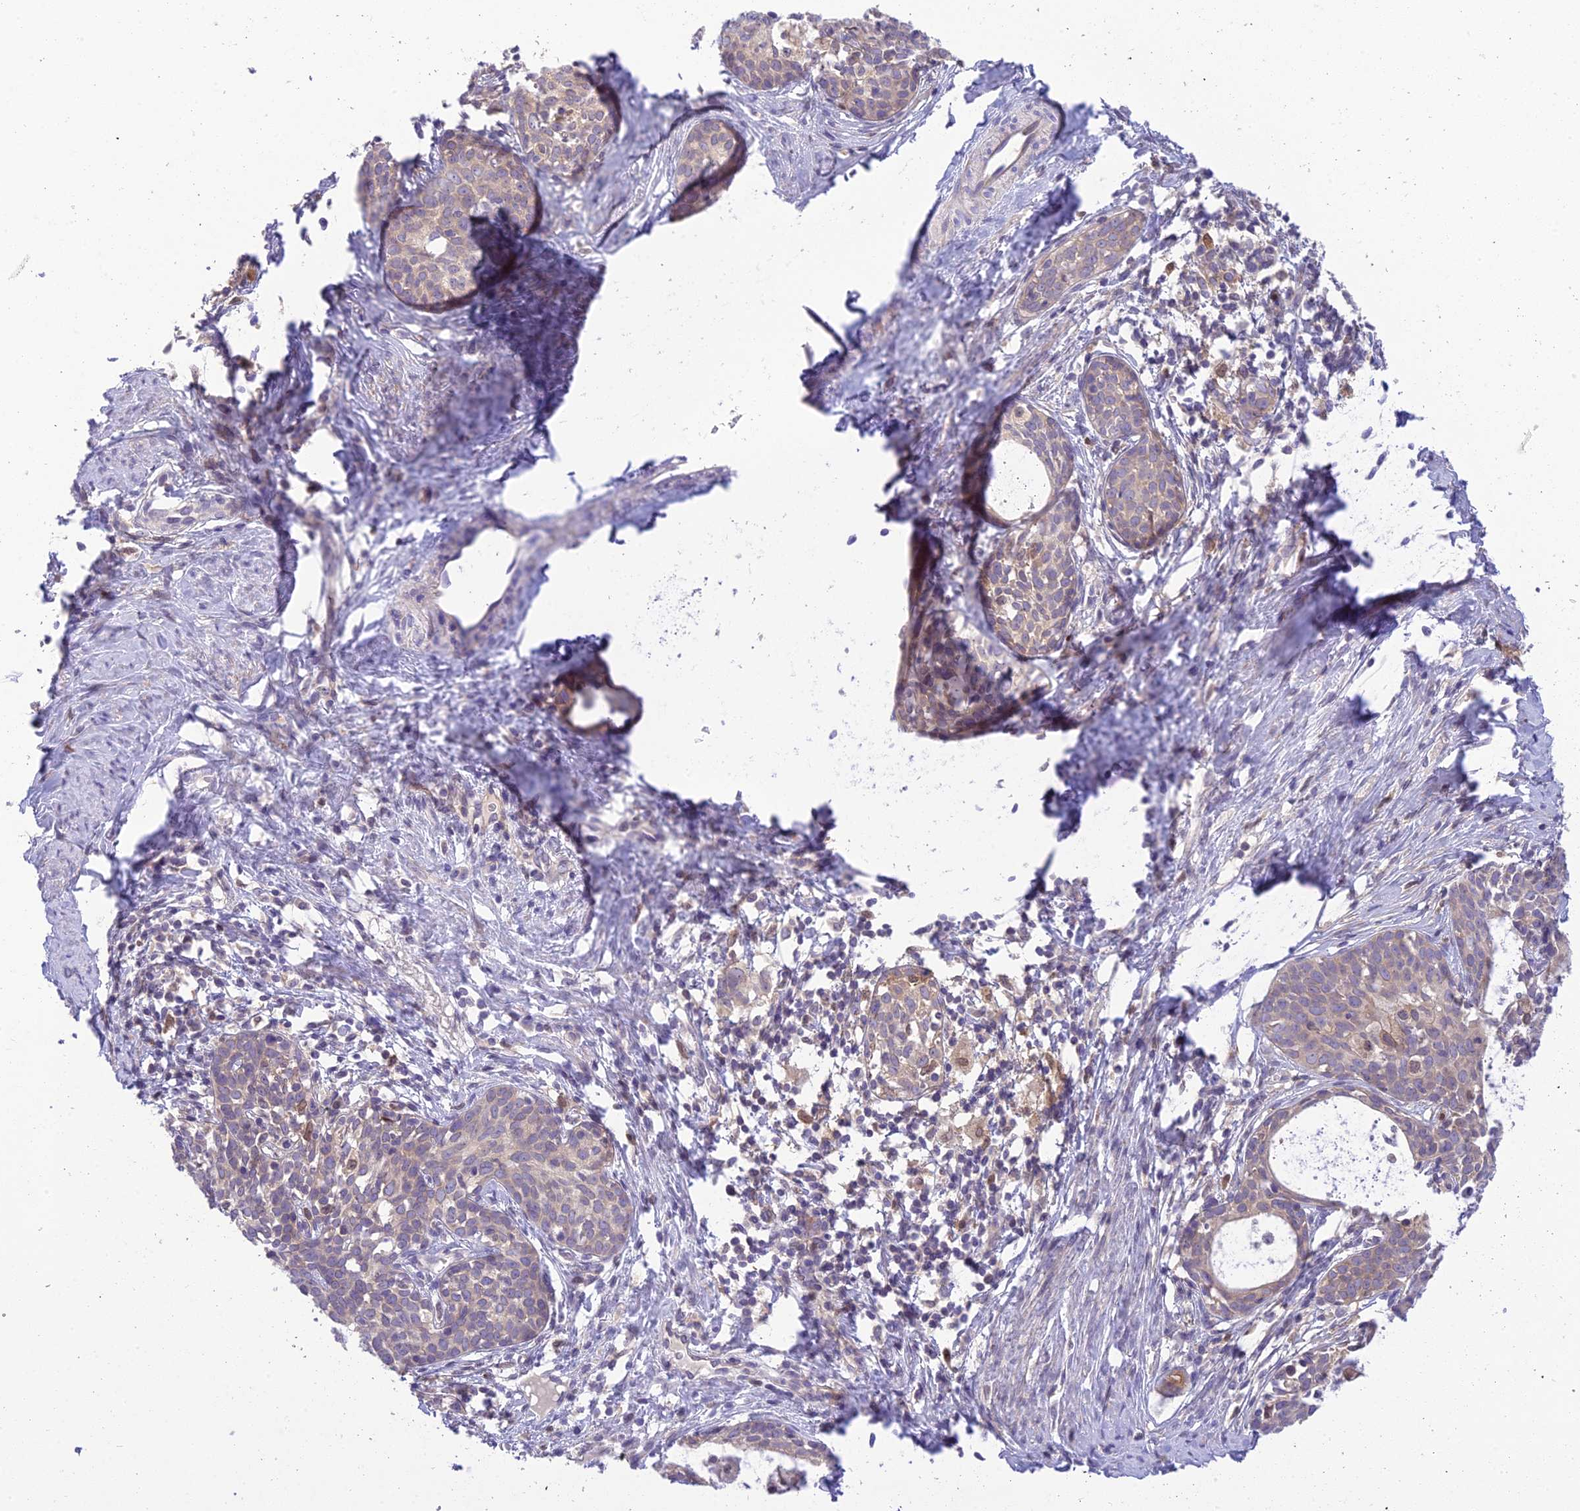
{"staining": {"intensity": "weak", "quantity": "<25%", "location": "cytoplasmic/membranous"}, "tissue": "cervical cancer", "cell_type": "Tumor cells", "image_type": "cancer", "snomed": [{"axis": "morphology", "description": "Squamous cell carcinoma, NOS"}, {"axis": "topography", "description": "Cervix"}], "caption": "The histopathology image displays no staining of tumor cells in cervical cancer.", "gene": "BMT2", "patient": {"sex": "female", "age": 52}}